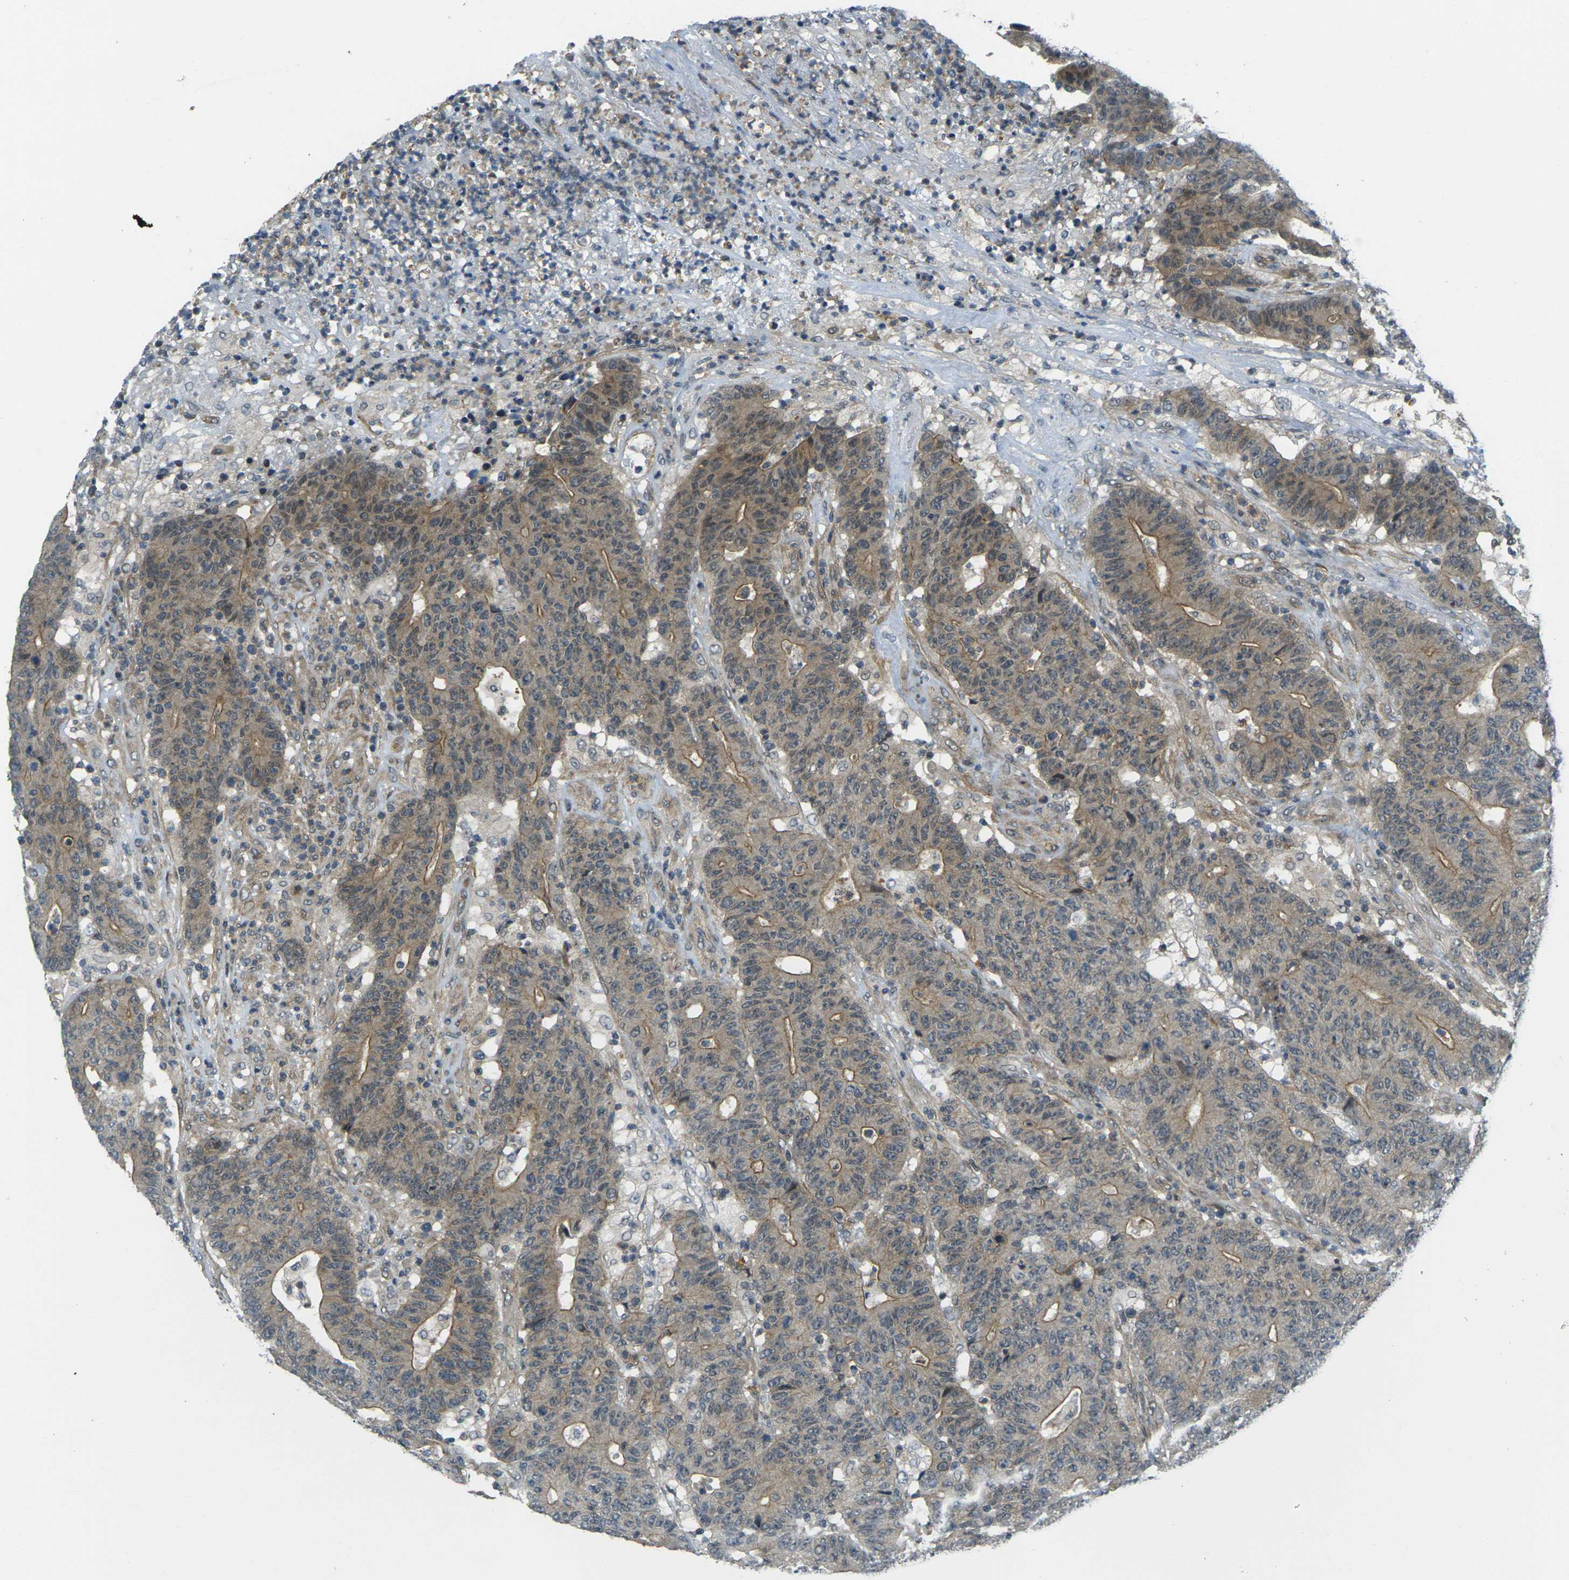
{"staining": {"intensity": "moderate", "quantity": ">75%", "location": "cytoplasmic/membranous"}, "tissue": "colorectal cancer", "cell_type": "Tumor cells", "image_type": "cancer", "snomed": [{"axis": "morphology", "description": "Normal tissue, NOS"}, {"axis": "morphology", "description": "Adenocarcinoma, NOS"}, {"axis": "topography", "description": "Colon"}], "caption": "This is an image of immunohistochemistry staining of colorectal cancer, which shows moderate expression in the cytoplasmic/membranous of tumor cells.", "gene": "KCTD10", "patient": {"sex": "female", "age": 75}}